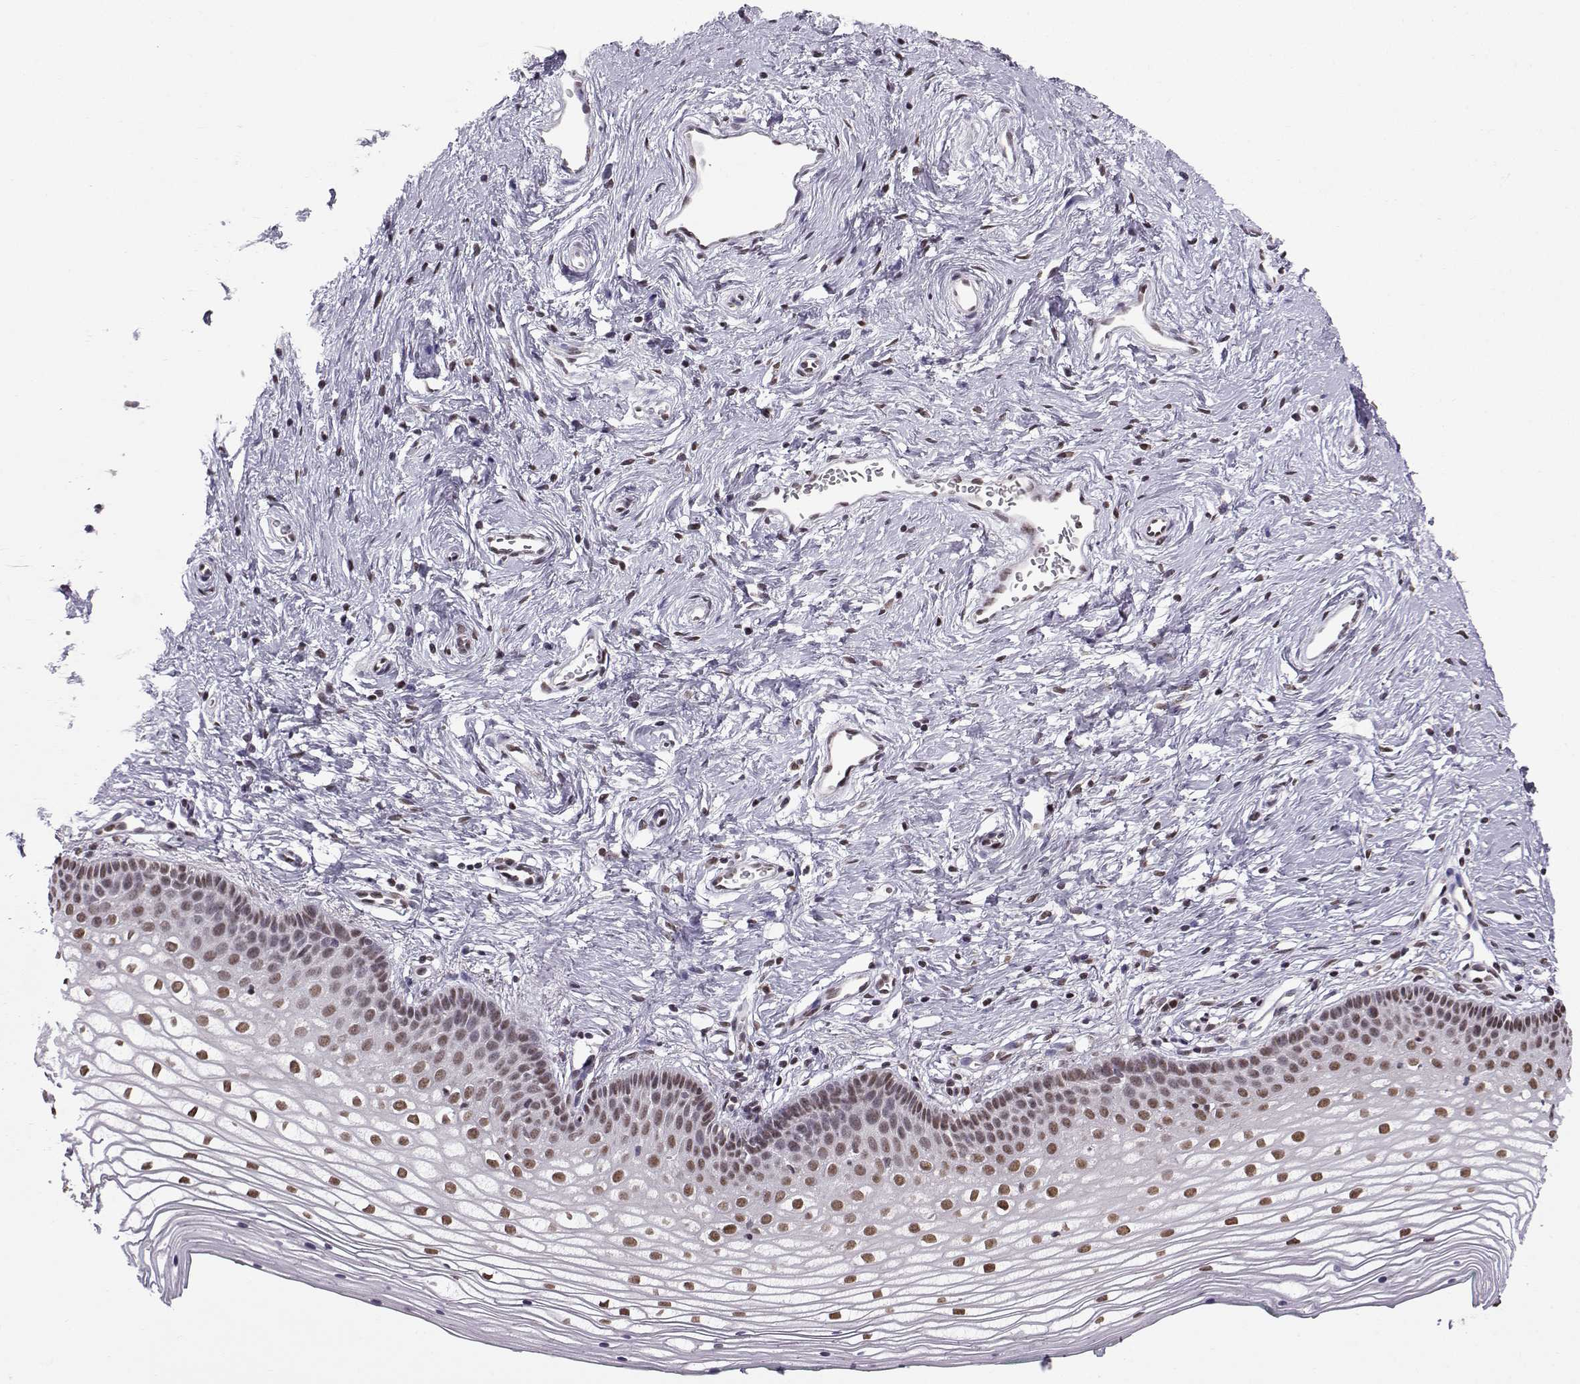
{"staining": {"intensity": "weak", "quantity": "25%-75%", "location": "nuclear"}, "tissue": "vagina", "cell_type": "Squamous epithelial cells", "image_type": "normal", "snomed": [{"axis": "morphology", "description": "Normal tissue, NOS"}, {"axis": "topography", "description": "Vagina"}], "caption": "IHC of unremarkable human vagina exhibits low levels of weak nuclear positivity in approximately 25%-75% of squamous epithelial cells.", "gene": "EZH1", "patient": {"sex": "female", "age": 36}}